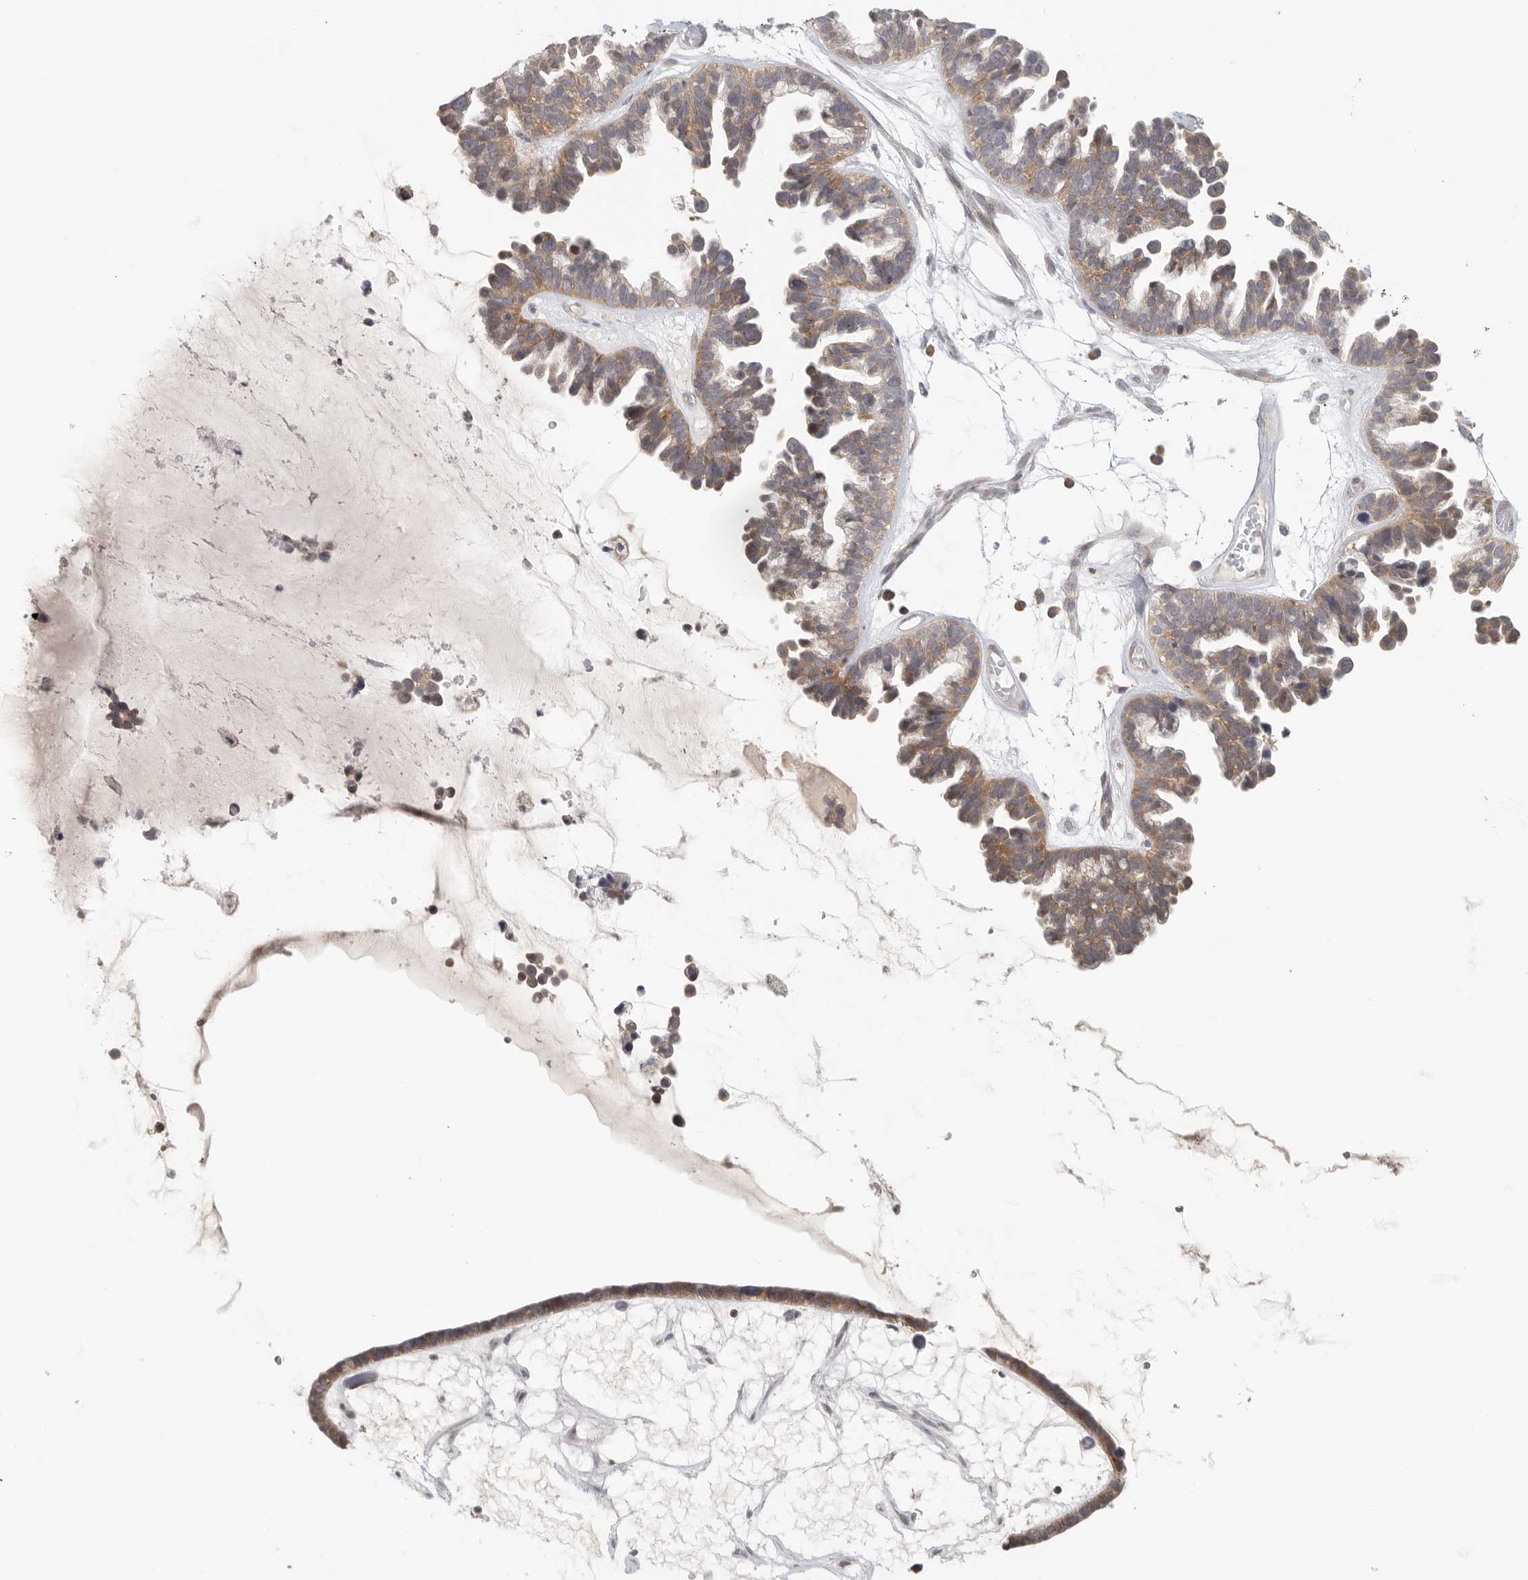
{"staining": {"intensity": "weak", "quantity": ">75%", "location": "cytoplasmic/membranous"}, "tissue": "ovarian cancer", "cell_type": "Tumor cells", "image_type": "cancer", "snomed": [{"axis": "morphology", "description": "Cystadenocarcinoma, serous, NOS"}, {"axis": "topography", "description": "Ovary"}], "caption": "The histopathology image shows a brown stain indicating the presence of a protein in the cytoplasmic/membranous of tumor cells in serous cystadenocarcinoma (ovarian).", "gene": "HDAC6", "patient": {"sex": "female", "age": 56}}